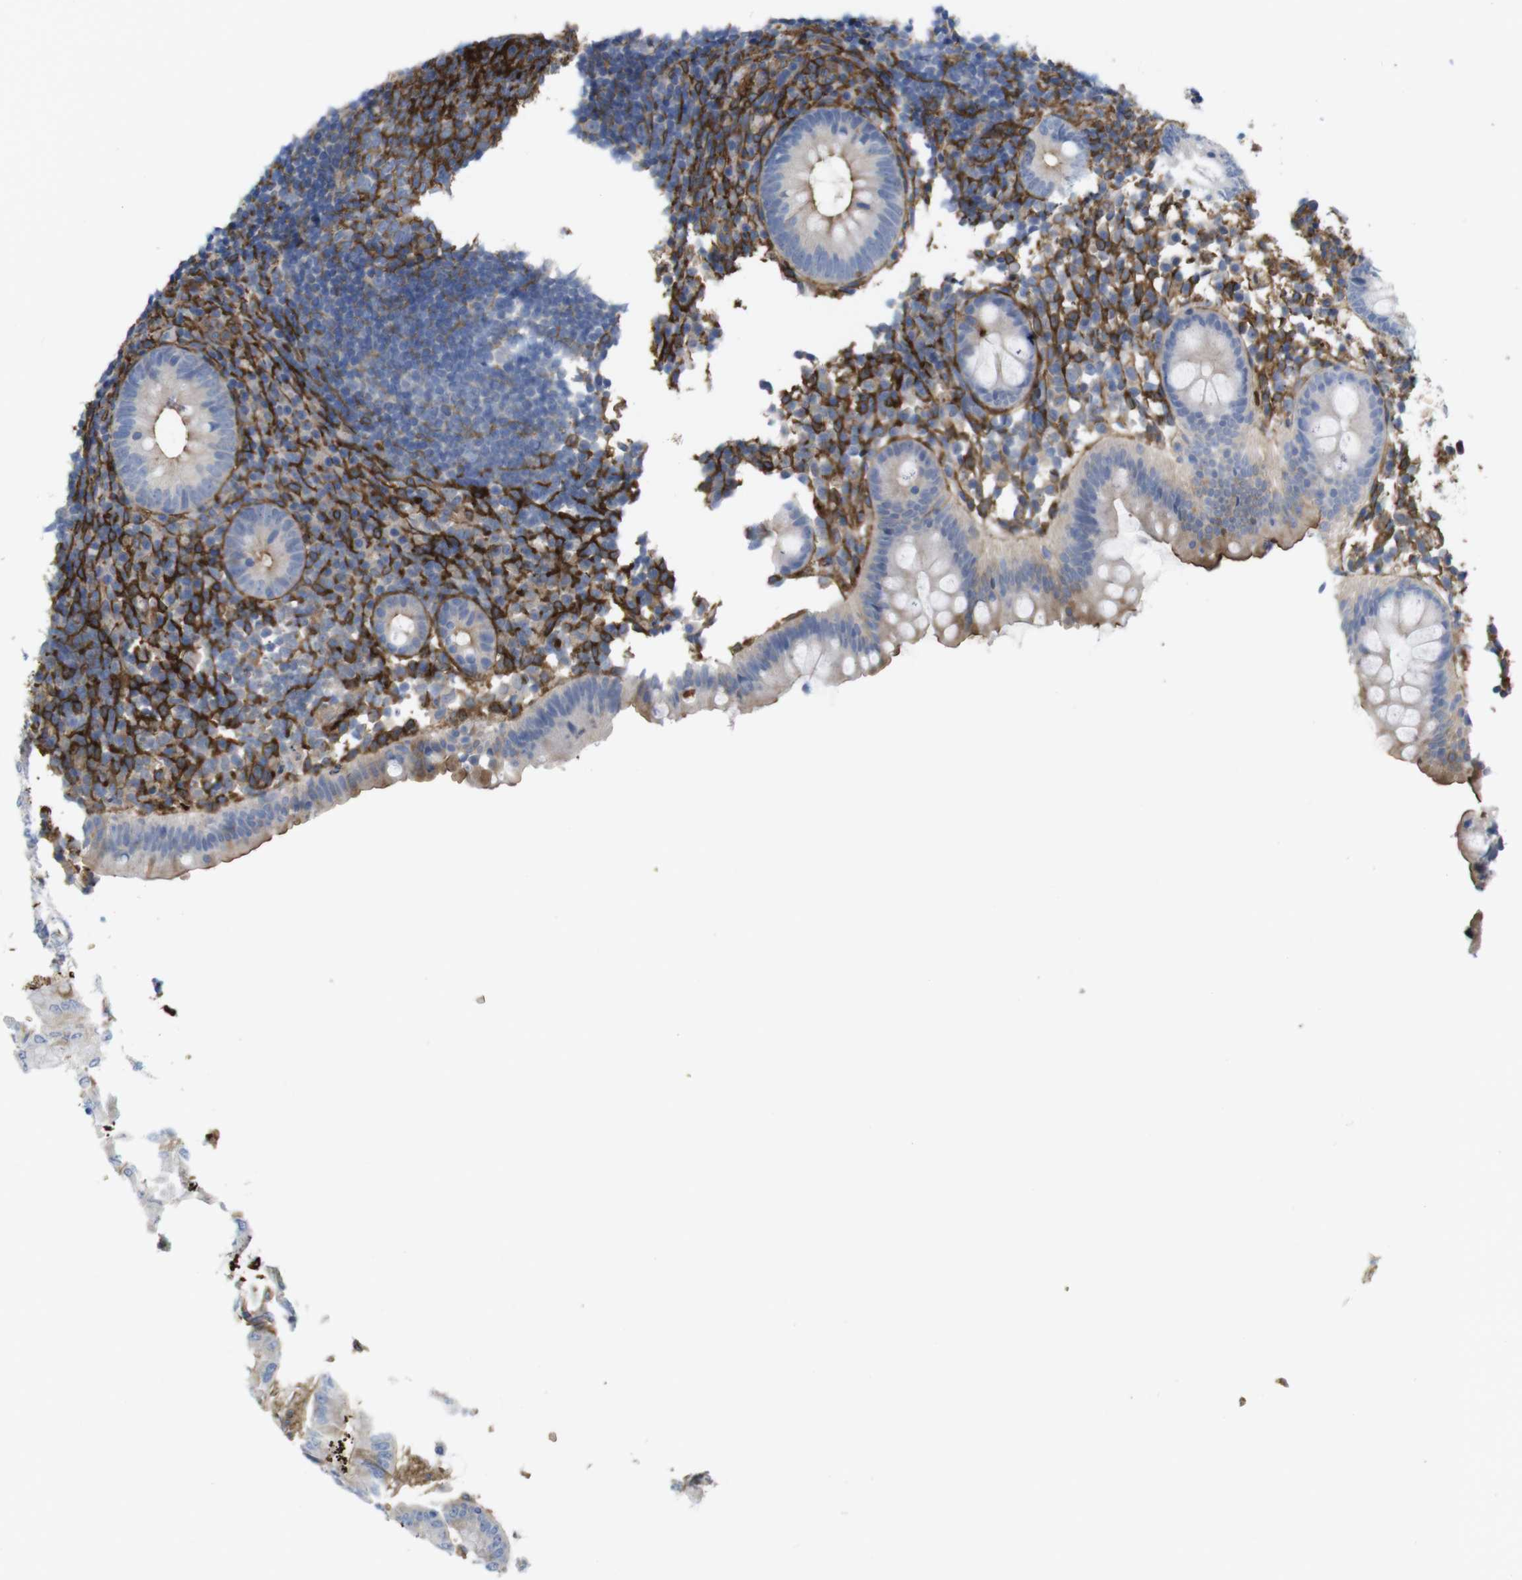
{"staining": {"intensity": "moderate", "quantity": "<25%", "location": "cytoplasmic/membranous"}, "tissue": "appendix", "cell_type": "Glandular cells", "image_type": "normal", "snomed": [{"axis": "morphology", "description": "Normal tissue, NOS"}, {"axis": "topography", "description": "Appendix"}], "caption": "Immunohistochemistry (IHC) of benign appendix displays low levels of moderate cytoplasmic/membranous staining in about <25% of glandular cells.", "gene": "CYBRD1", "patient": {"sex": "female", "age": 20}}